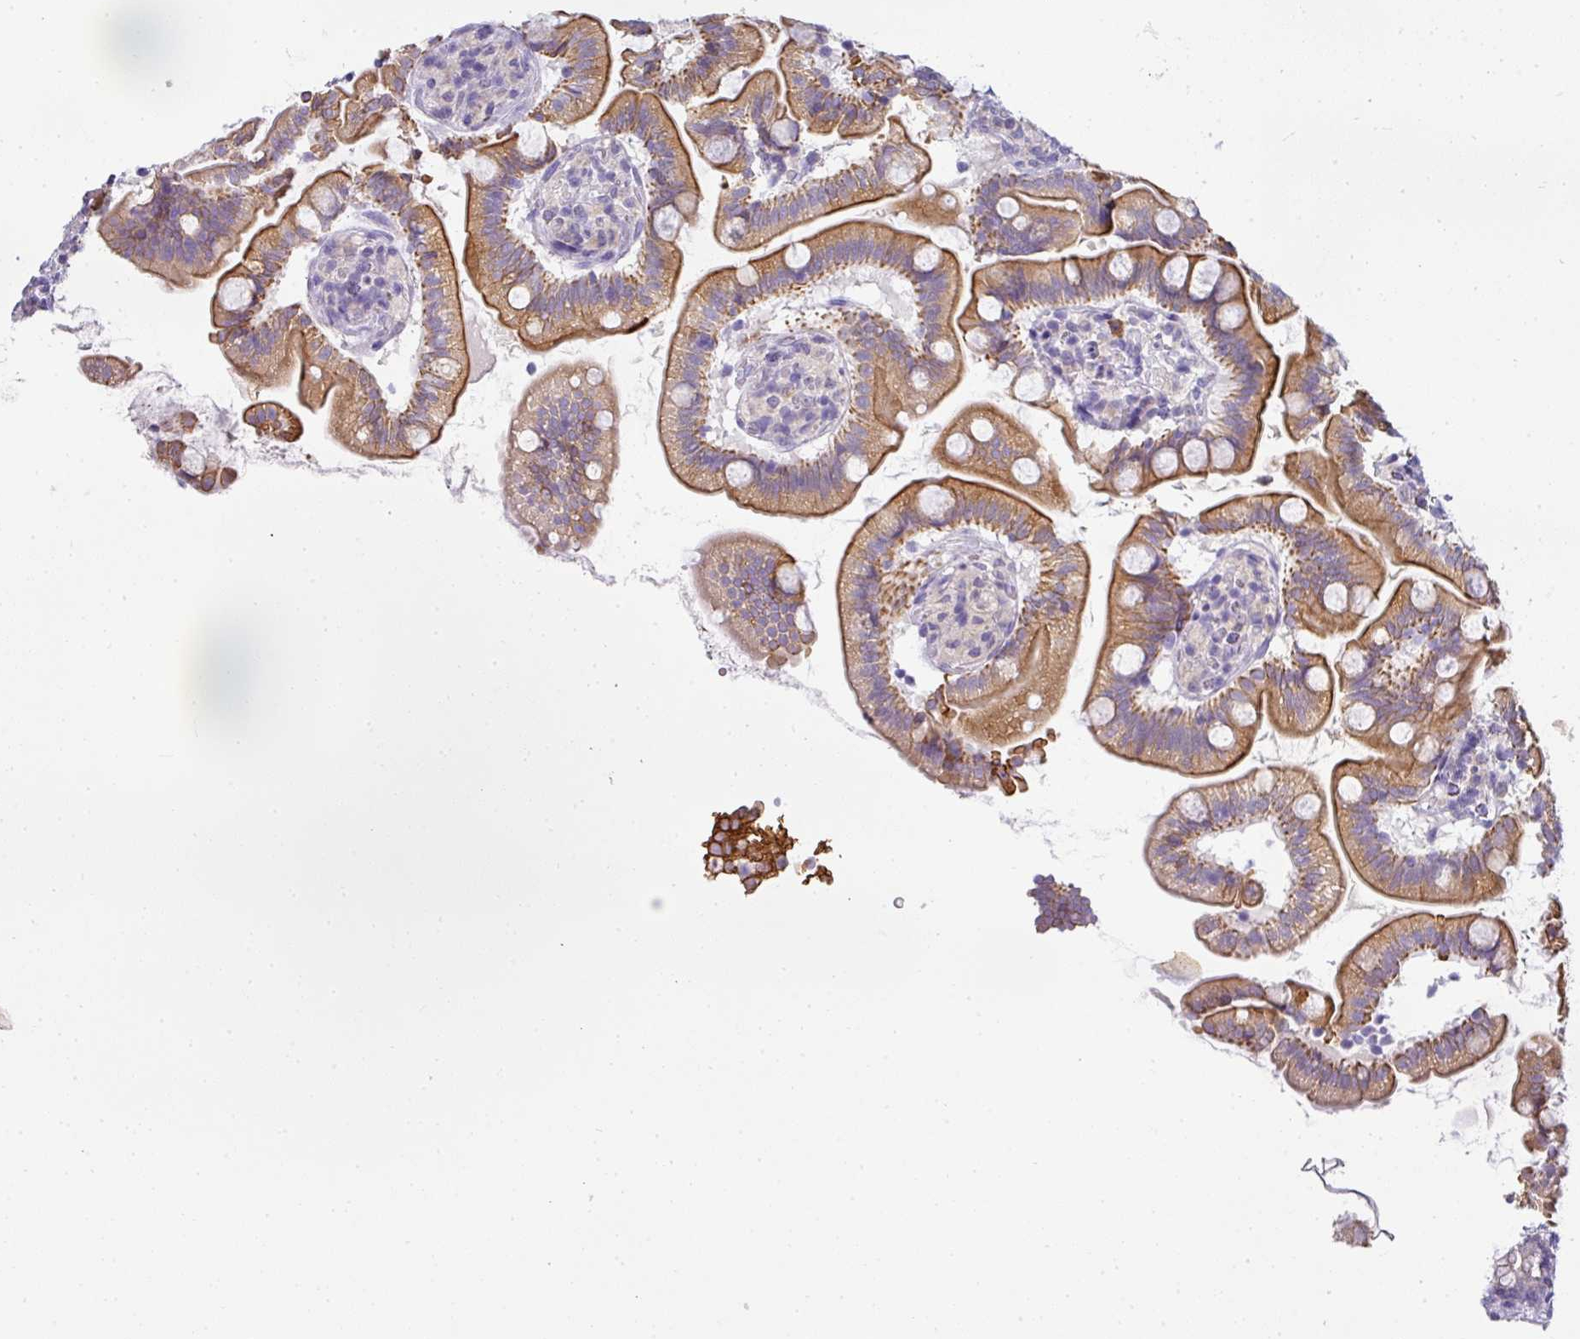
{"staining": {"intensity": "strong", "quantity": ">75%", "location": "cytoplasmic/membranous"}, "tissue": "small intestine", "cell_type": "Glandular cells", "image_type": "normal", "snomed": [{"axis": "morphology", "description": "Normal tissue, NOS"}, {"axis": "topography", "description": "Small intestine"}], "caption": "Protein expression analysis of benign human small intestine reveals strong cytoplasmic/membranous expression in about >75% of glandular cells. (Stains: DAB (3,3'-diaminobenzidine) in brown, nuclei in blue, Microscopy: brightfield microscopy at high magnification).", "gene": "ASXL3", "patient": {"sex": "female", "age": 64}}